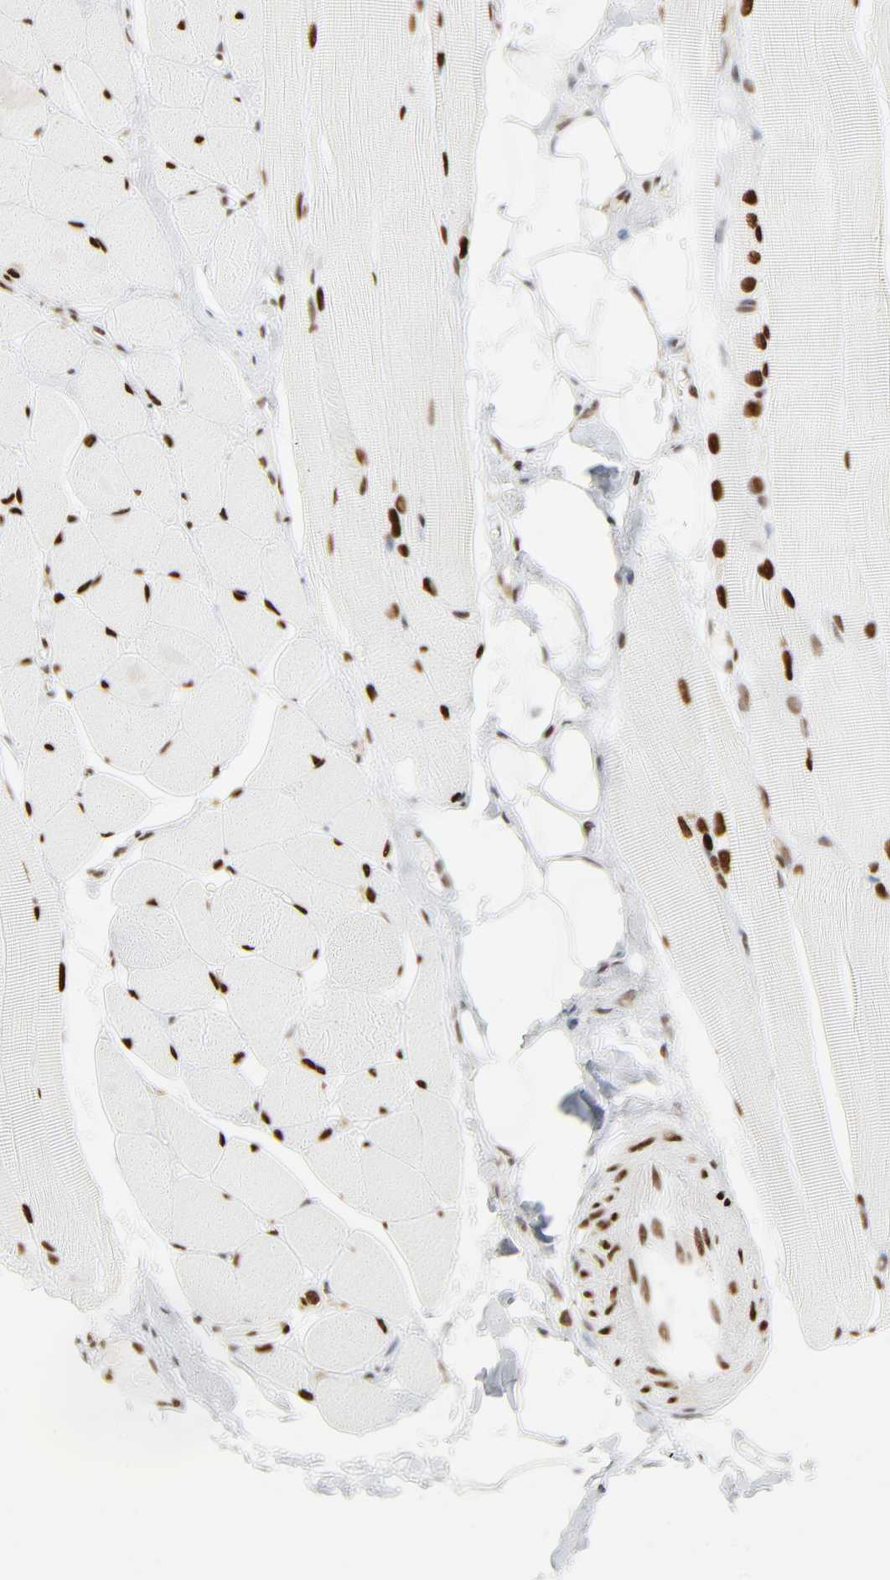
{"staining": {"intensity": "strong", "quantity": ">75%", "location": "nuclear"}, "tissue": "skeletal muscle", "cell_type": "Myocytes", "image_type": "normal", "snomed": [{"axis": "morphology", "description": "Normal tissue, NOS"}, {"axis": "topography", "description": "Skeletal muscle"}, {"axis": "topography", "description": "Peripheral nerve tissue"}], "caption": "Protein analysis of unremarkable skeletal muscle exhibits strong nuclear expression in about >75% of myocytes.", "gene": "WAS", "patient": {"sex": "female", "age": 84}}